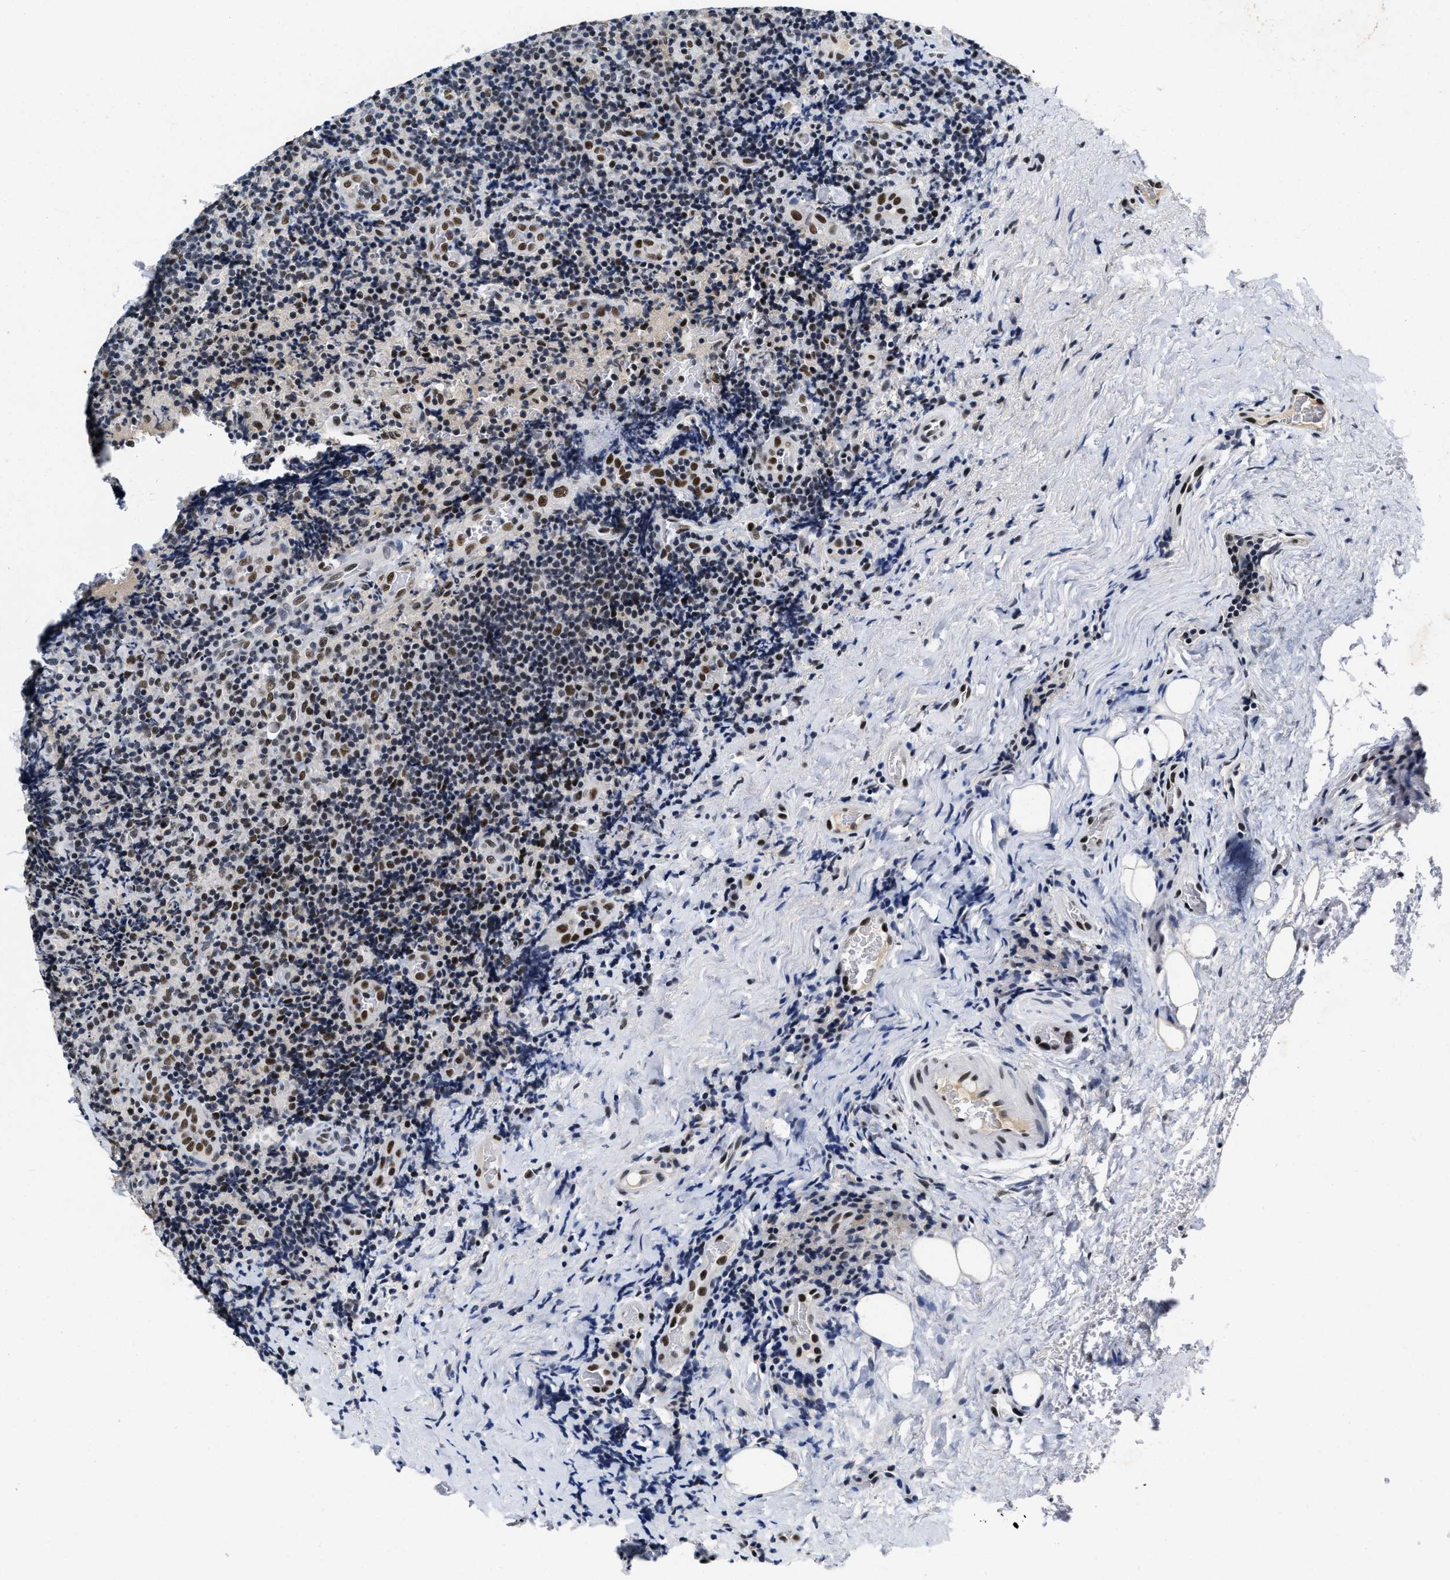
{"staining": {"intensity": "moderate", "quantity": "<25%", "location": "nuclear"}, "tissue": "lymphoma", "cell_type": "Tumor cells", "image_type": "cancer", "snomed": [{"axis": "morphology", "description": "Malignant lymphoma, non-Hodgkin's type, High grade"}, {"axis": "topography", "description": "Tonsil"}], "caption": "Immunohistochemistry micrograph of neoplastic tissue: lymphoma stained using IHC displays low levels of moderate protein expression localized specifically in the nuclear of tumor cells, appearing as a nuclear brown color.", "gene": "INIP", "patient": {"sex": "female", "age": 36}}